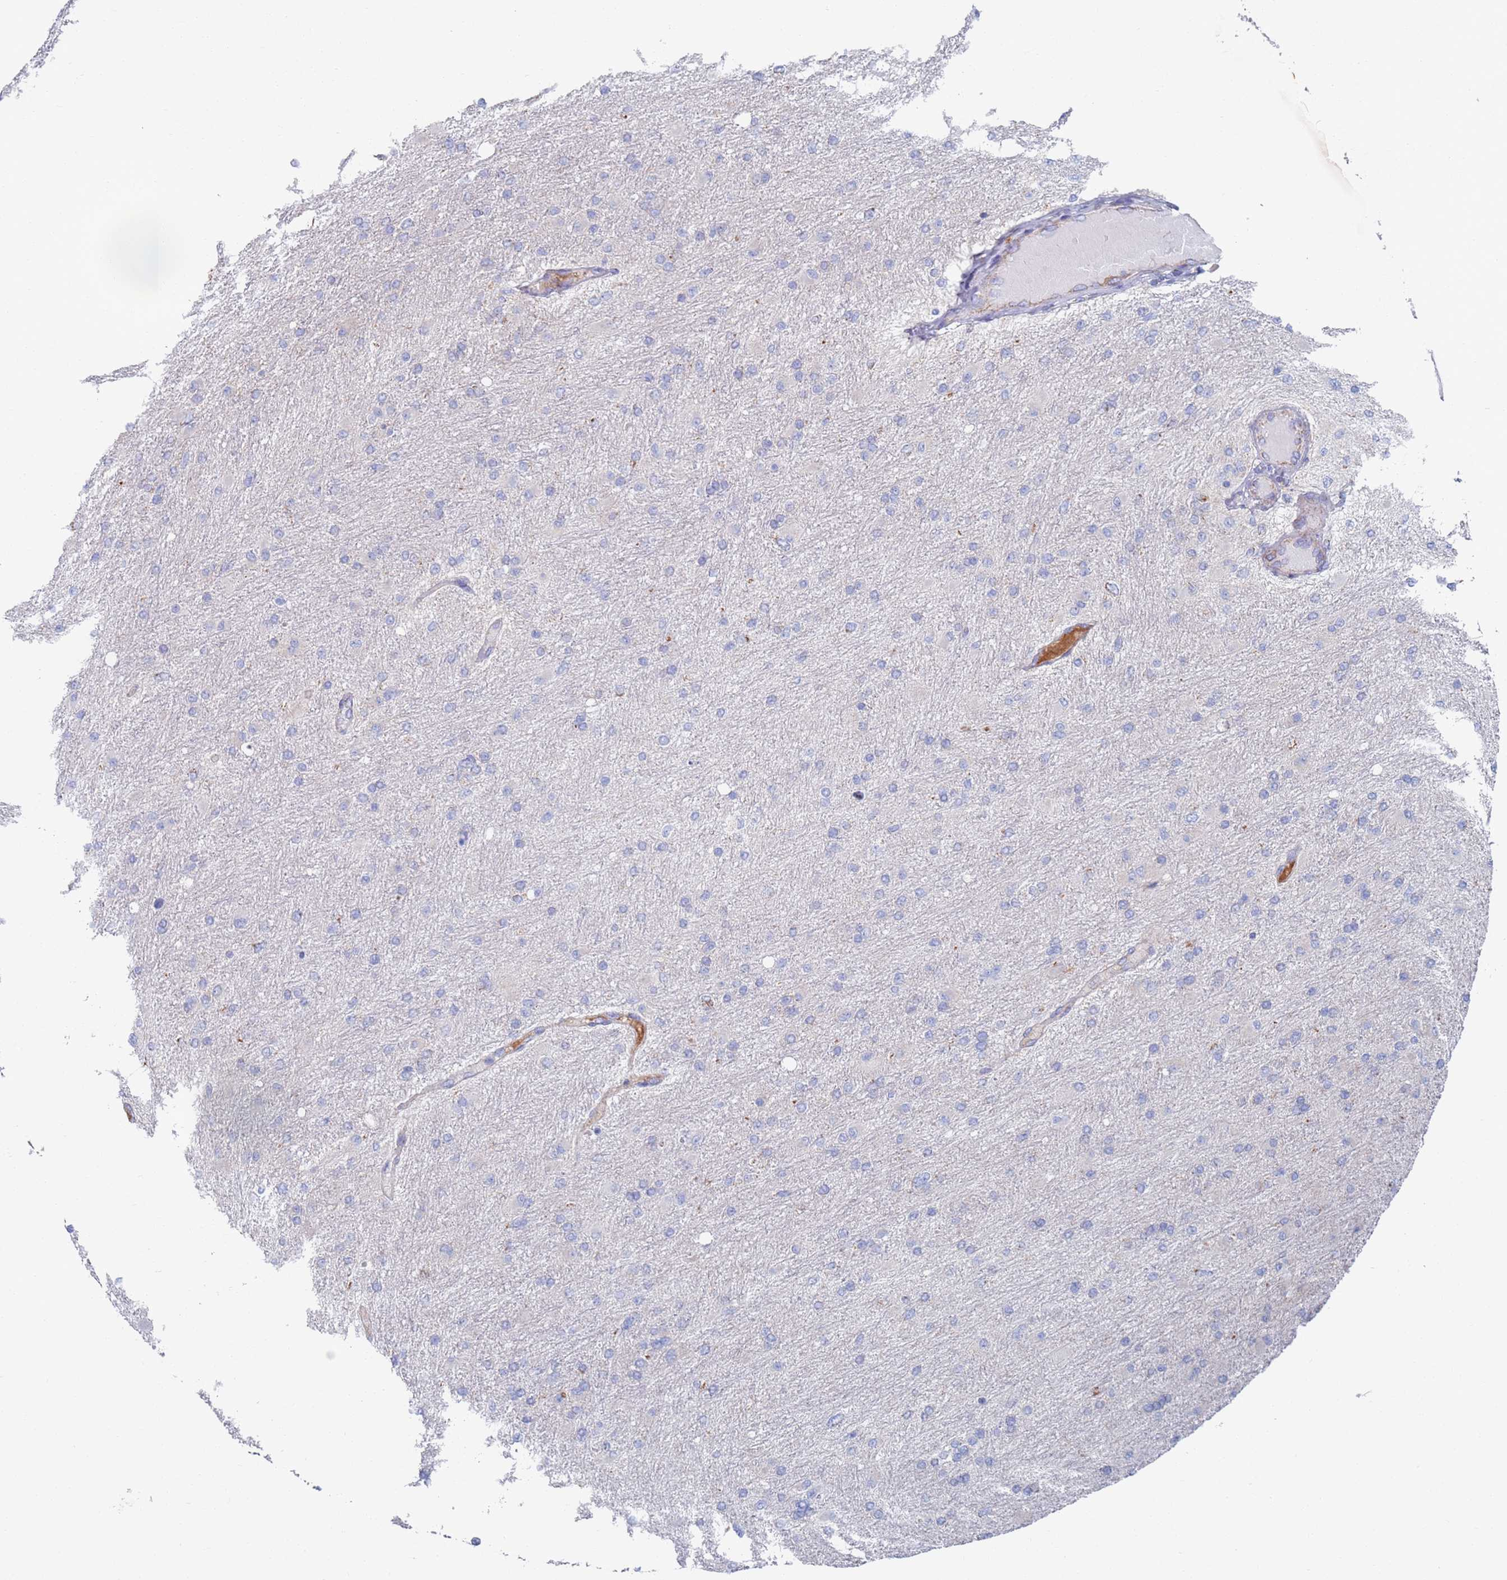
{"staining": {"intensity": "negative", "quantity": "none", "location": "none"}, "tissue": "glioma", "cell_type": "Tumor cells", "image_type": "cancer", "snomed": [{"axis": "morphology", "description": "Glioma, malignant, High grade"}, {"axis": "topography", "description": "Cerebral cortex"}], "caption": "DAB immunohistochemical staining of malignant glioma (high-grade) shows no significant staining in tumor cells.", "gene": "MRPL22", "patient": {"sex": "female", "age": 36}}